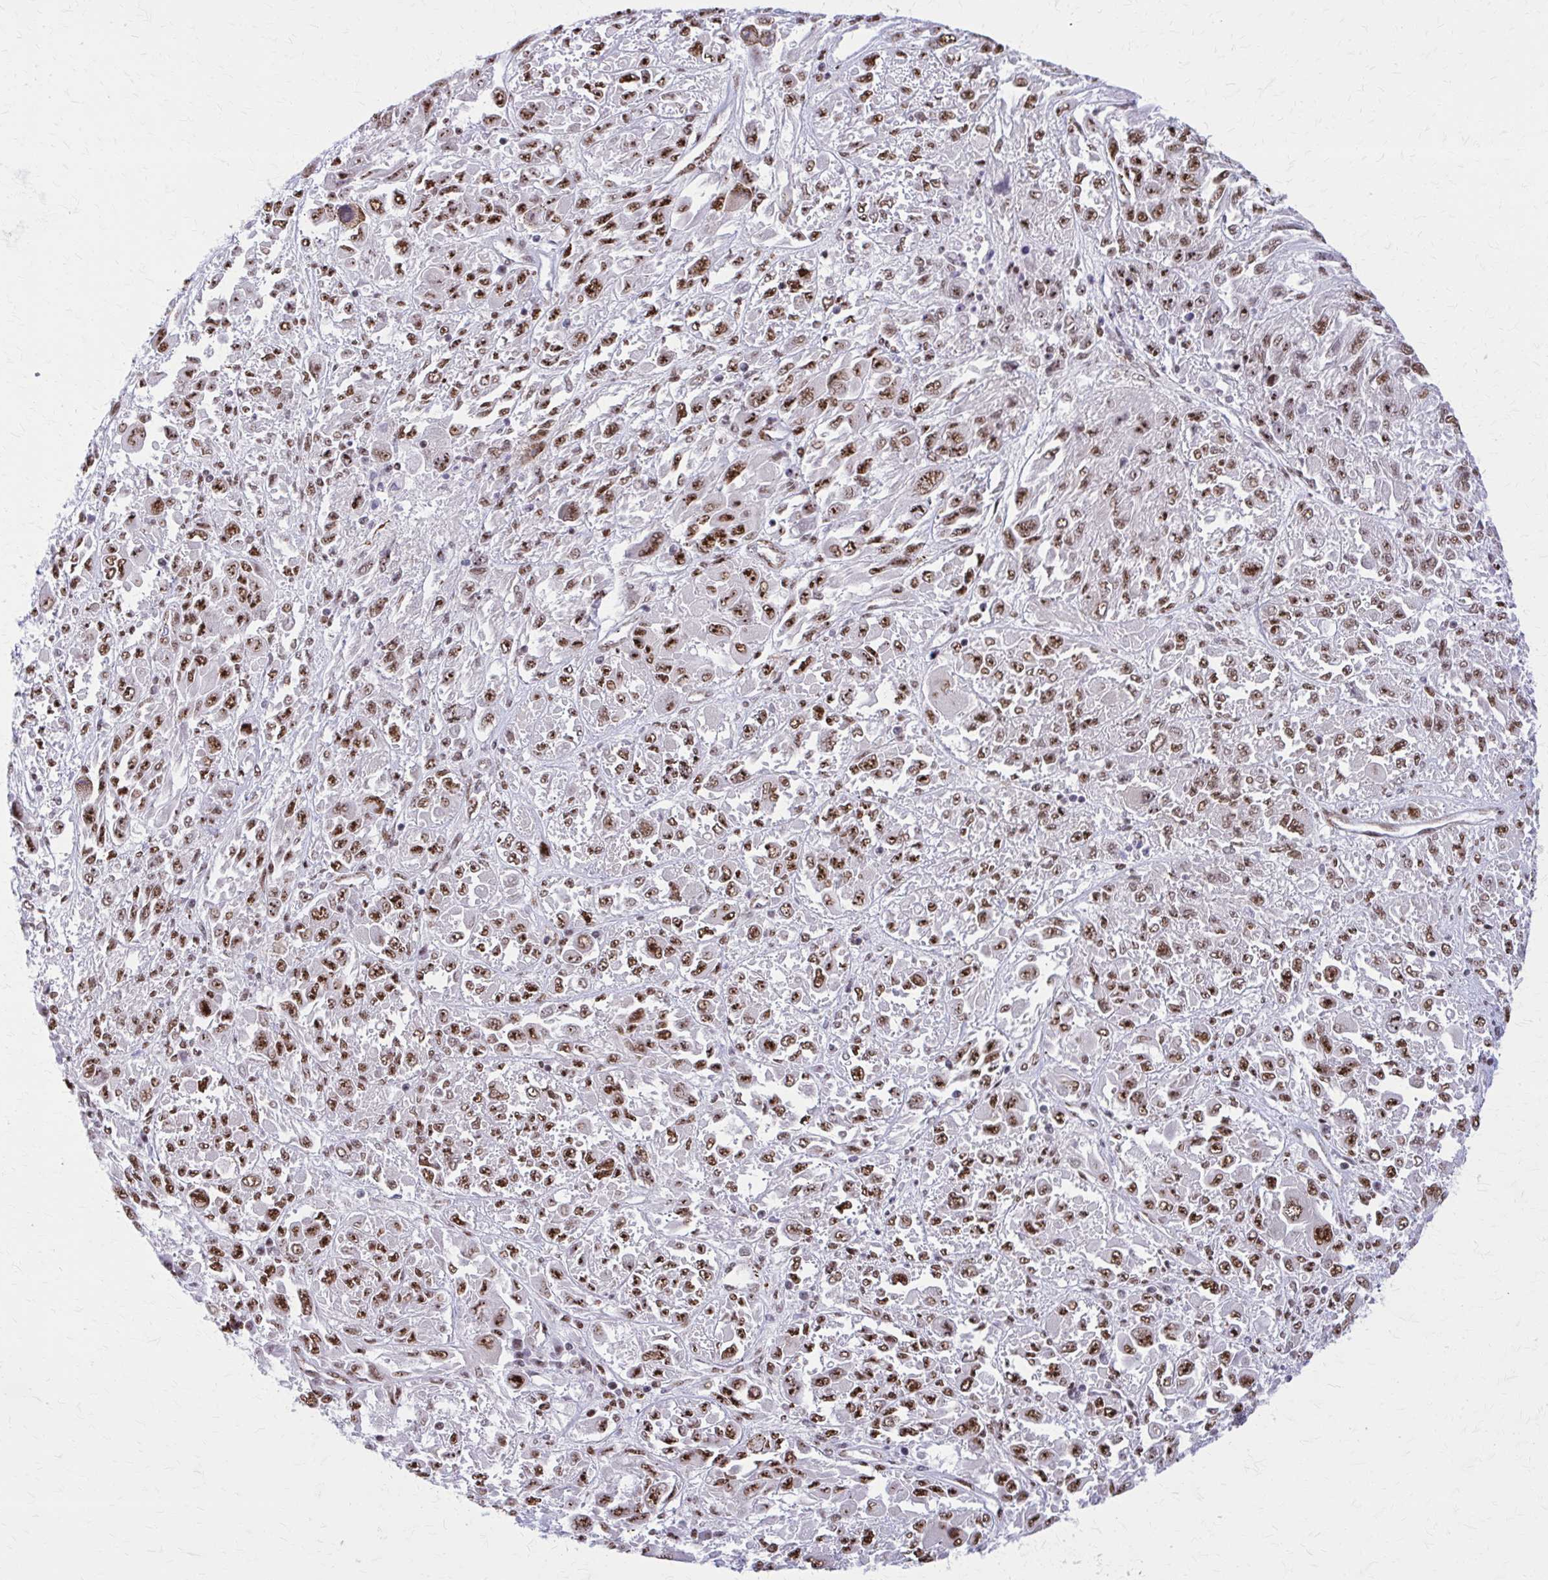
{"staining": {"intensity": "strong", "quantity": ">75%", "location": "nuclear"}, "tissue": "melanoma", "cell_type": "Tumor cells", "image_type": "cancer", "snomed": [{"axis": "morphology", "description": "Malignant melanoma, NOS"}, {"axis": "topography", "description": "Skin"}], "caption": "Immunohistochemistry image of neoplastic tissue: human melanoma stained using IHC demonstrates high levels of strong protein expression localized specifically in the nuclear of tumor cells, appearing as a nuclear brown color.", "gene": "NRBF2", "patient": {"sex": "female", "age": 91}}